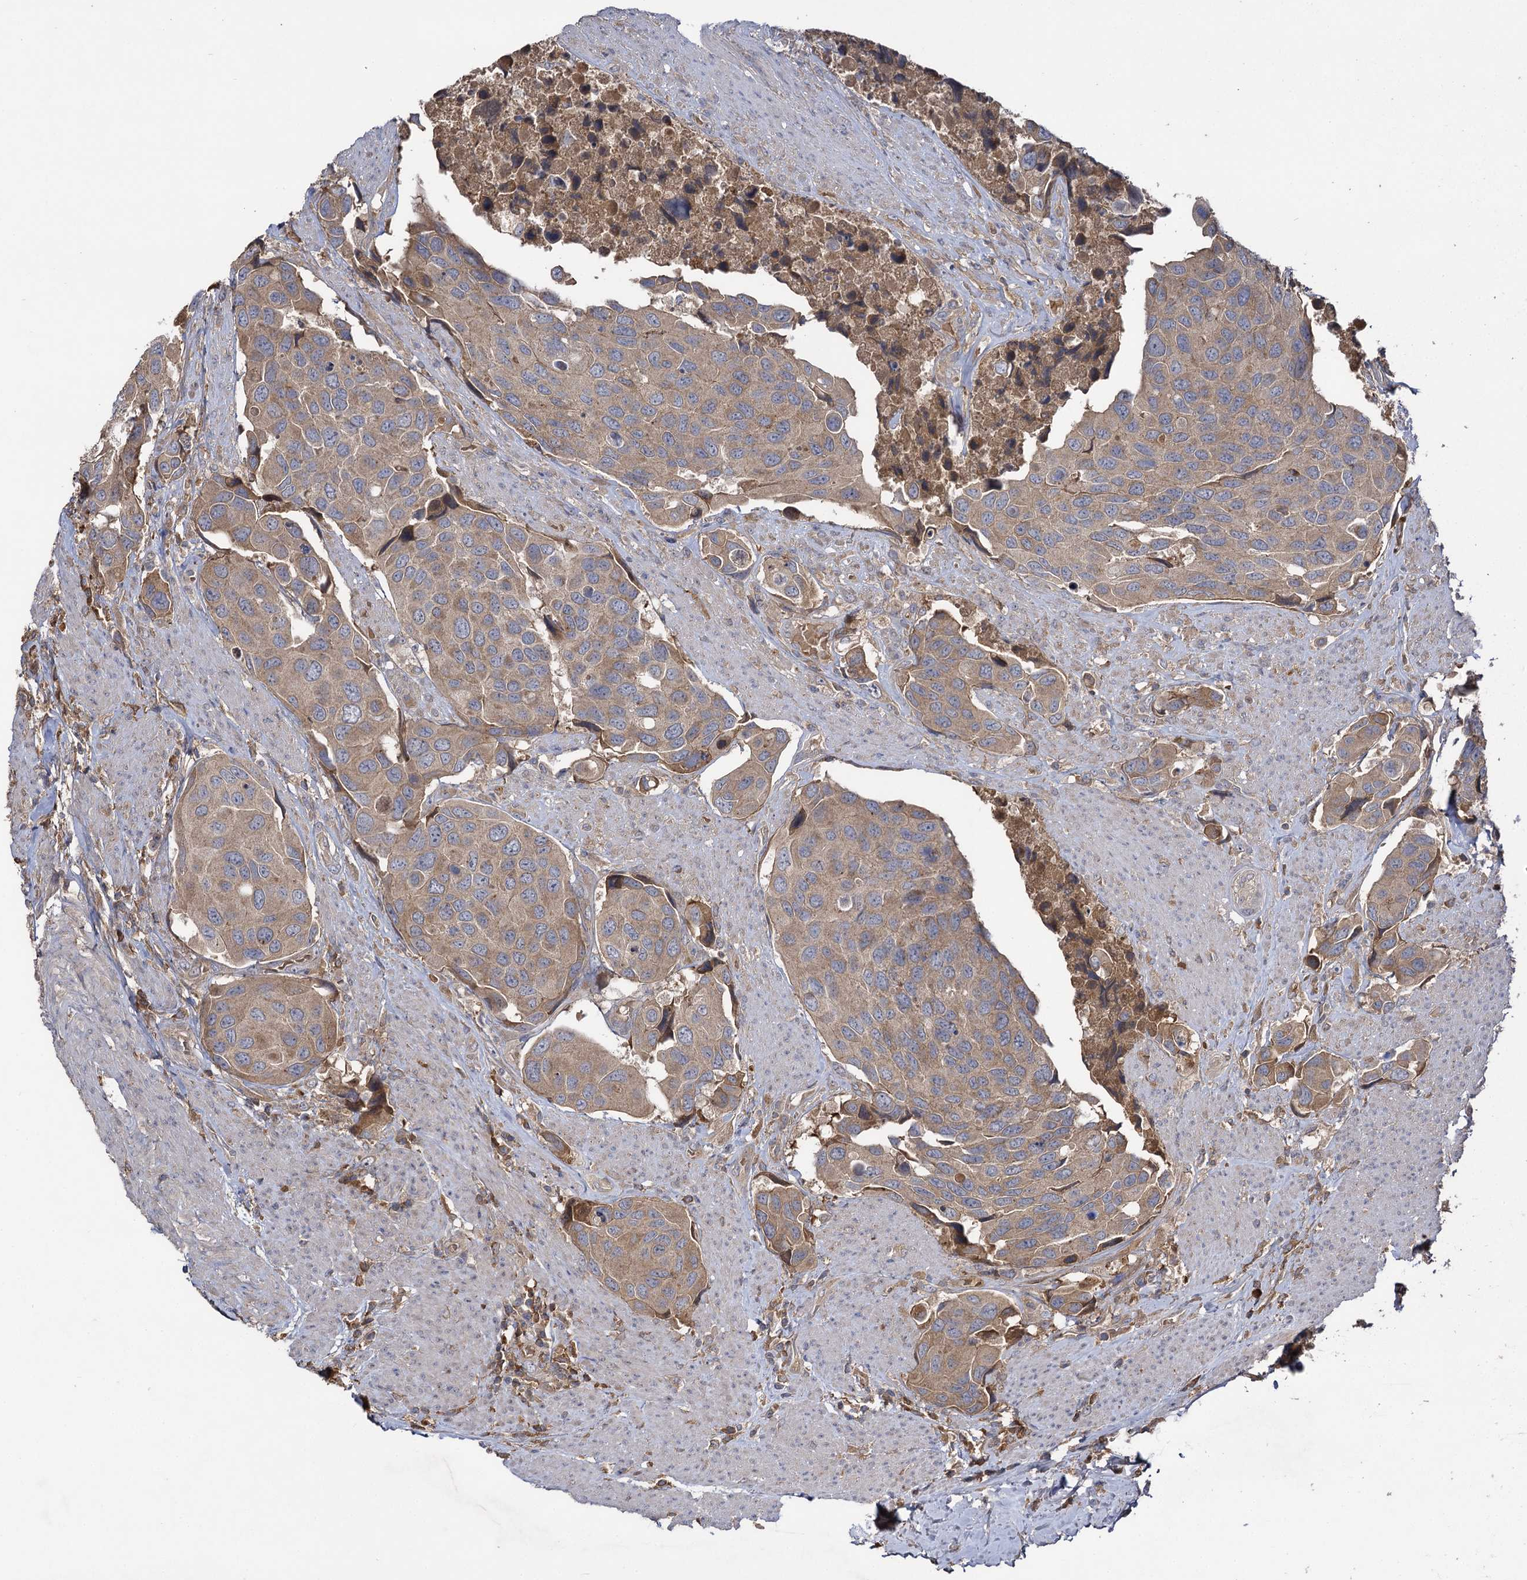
{"staining": {"intensity": "moderate", "quantity": "25%-75%", "location": "cytoplasmic/membranous"}, "tissue": "urothelial cancer", "cell_type": "Tumor cells", "image_type": "cancer", "snomed": [{"axis": "morphology", "description": "Urothelial carcinoma, High grade"}, {"axis": "topography", "description": "Urinary bladder"}], "caption": "Protein expression analysis of human urothelial cancer reveals moderate cytoplasmic/membranous expression in about 25%-75% of tumor cells.", "gene": "USP50", "patient": {"sex": "male", "age": 74}}